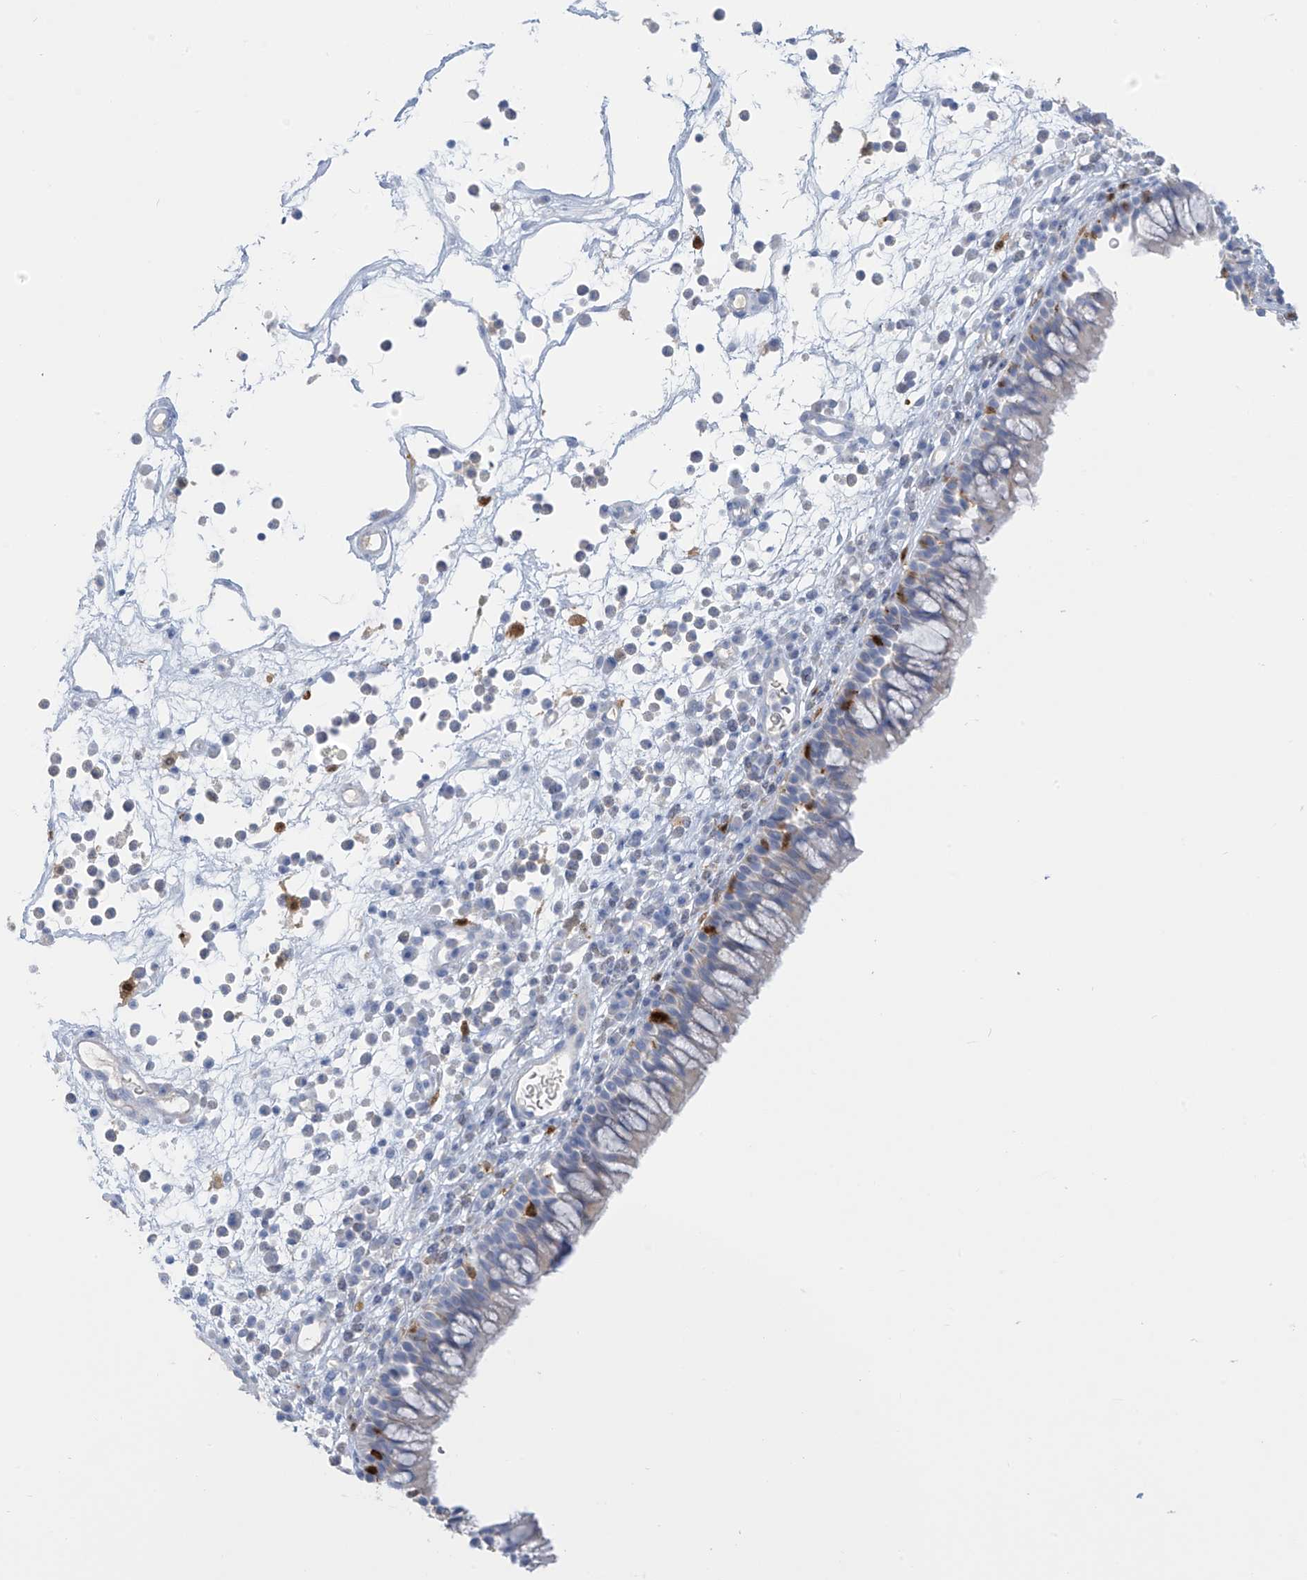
{"staining": {"intensity": "negative", "quantity": "none", "location": "none"}, "tissue": "nasopharynx", "cell_type": "Respiratory epithelial cells", "image_type": "normal", "snomed": [{"axis": "morphology", "description": "Normal tissue, NOS"}, {"axis": "morphology", "description": "Inflammation, NOS"}, {"axis": "morphology", "description": "Malignant melanoma, Metastatic site"}, {"axis": "topography", "description": "Nasopharynx"}], "caption": "Immunohistochemistry of unremarkable nasopharynx shows no positivity in respiratory epithelial cells. Brightfield microscopy of IHC stained with DAB (3,3'-diaminobenzidine) (brown) and hematoxylin (blue), captured at high magnification.", "gene": "TRMT2B", "patient": {"sex": "male", "age": 70}}